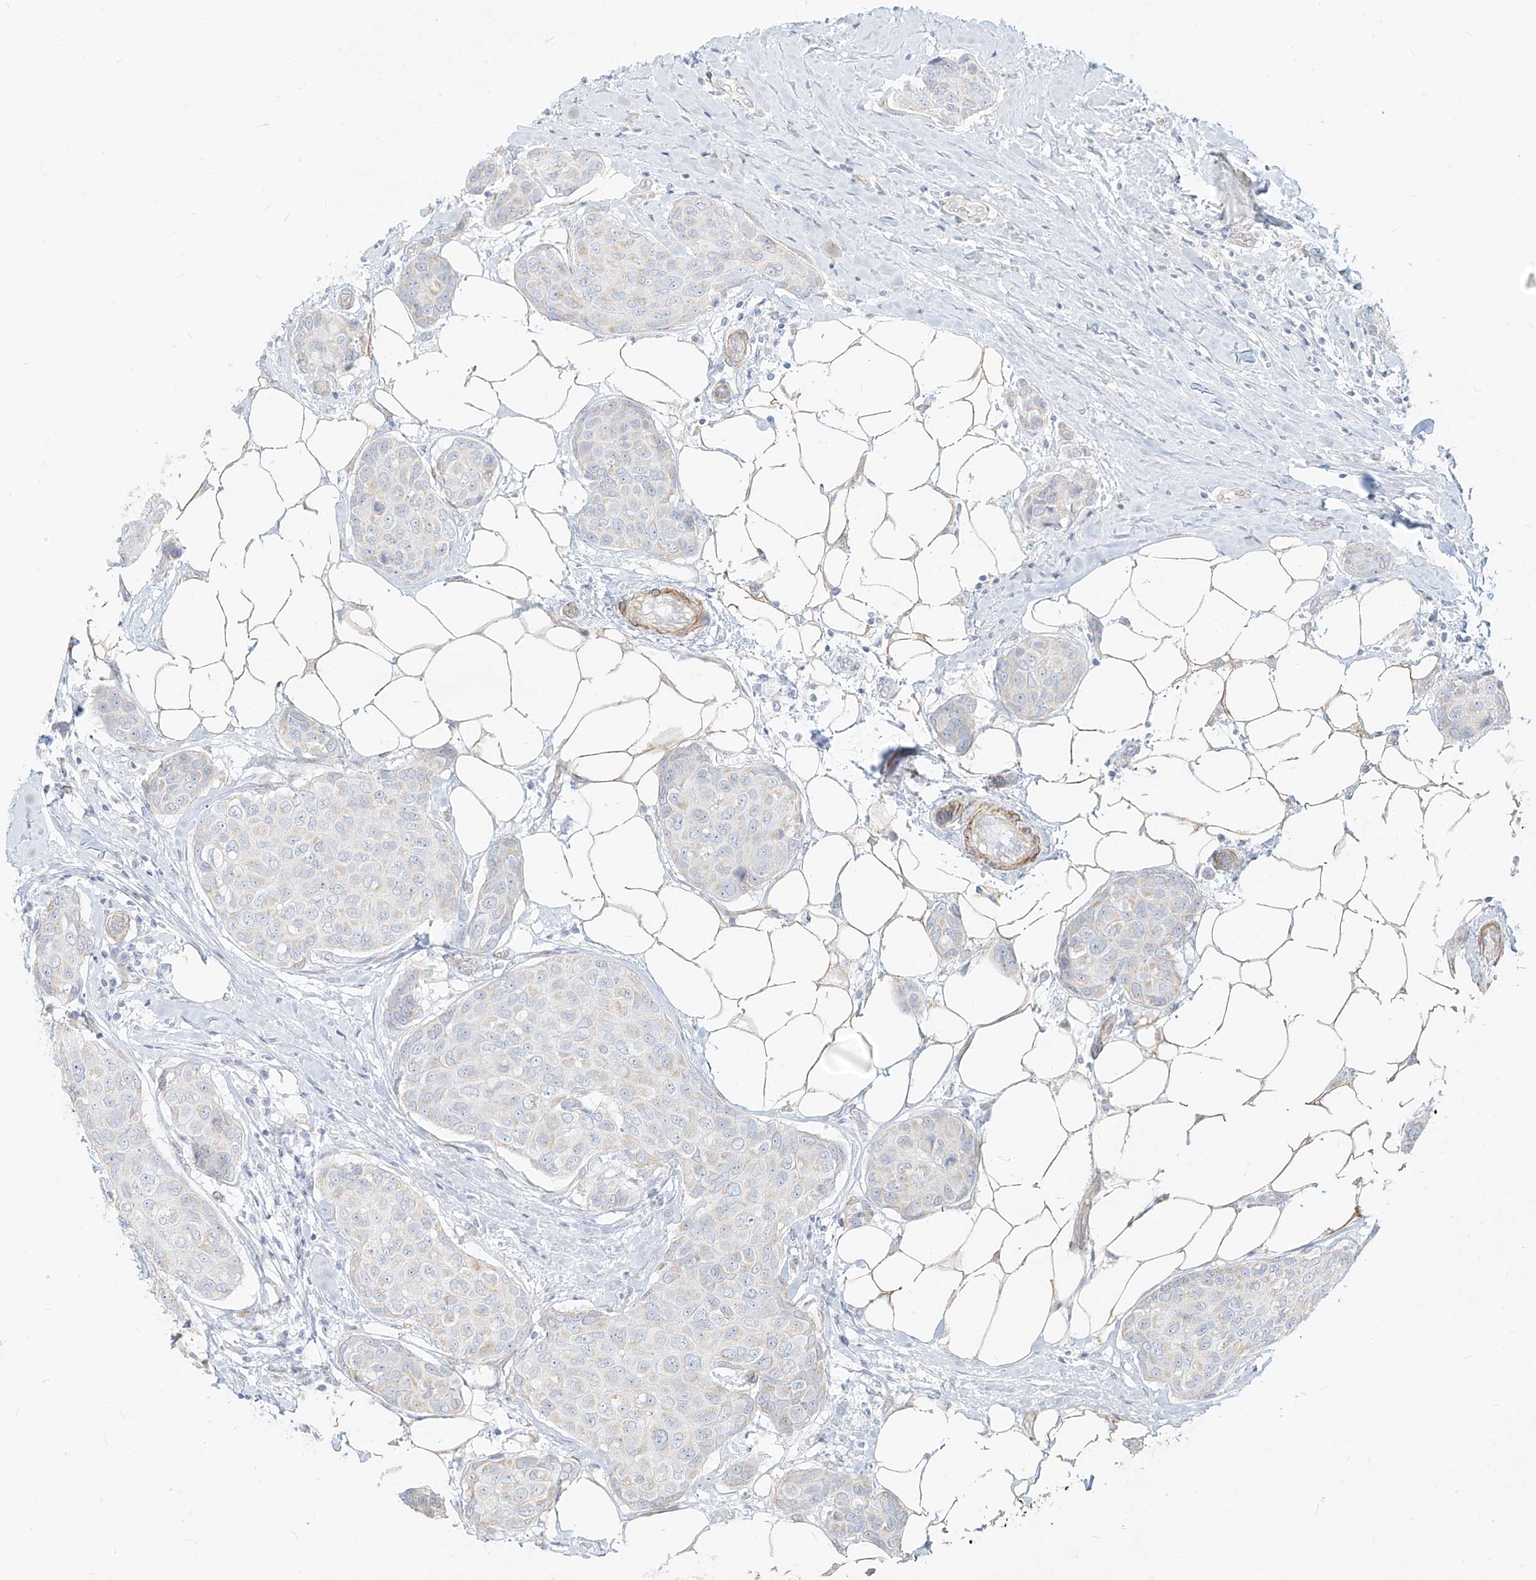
{"staining": {"intensity": "negative", "quantity": "none", "location": "none"}, "tissue": "breast cancer", "cell_type": "Tumor cells", "image_type": "cancer", "snomed": [{"axis": "morphology", "description": "Duct carcinoma"}, {"axis": "topography", "description": "Breast"}], "caption": "Immunohistochemical staining of human breast intraductal carcinoma displays no significant expression in tumor cells.", "gene": "ITPKB", "patient": {"sex": "female", "age": 80}}